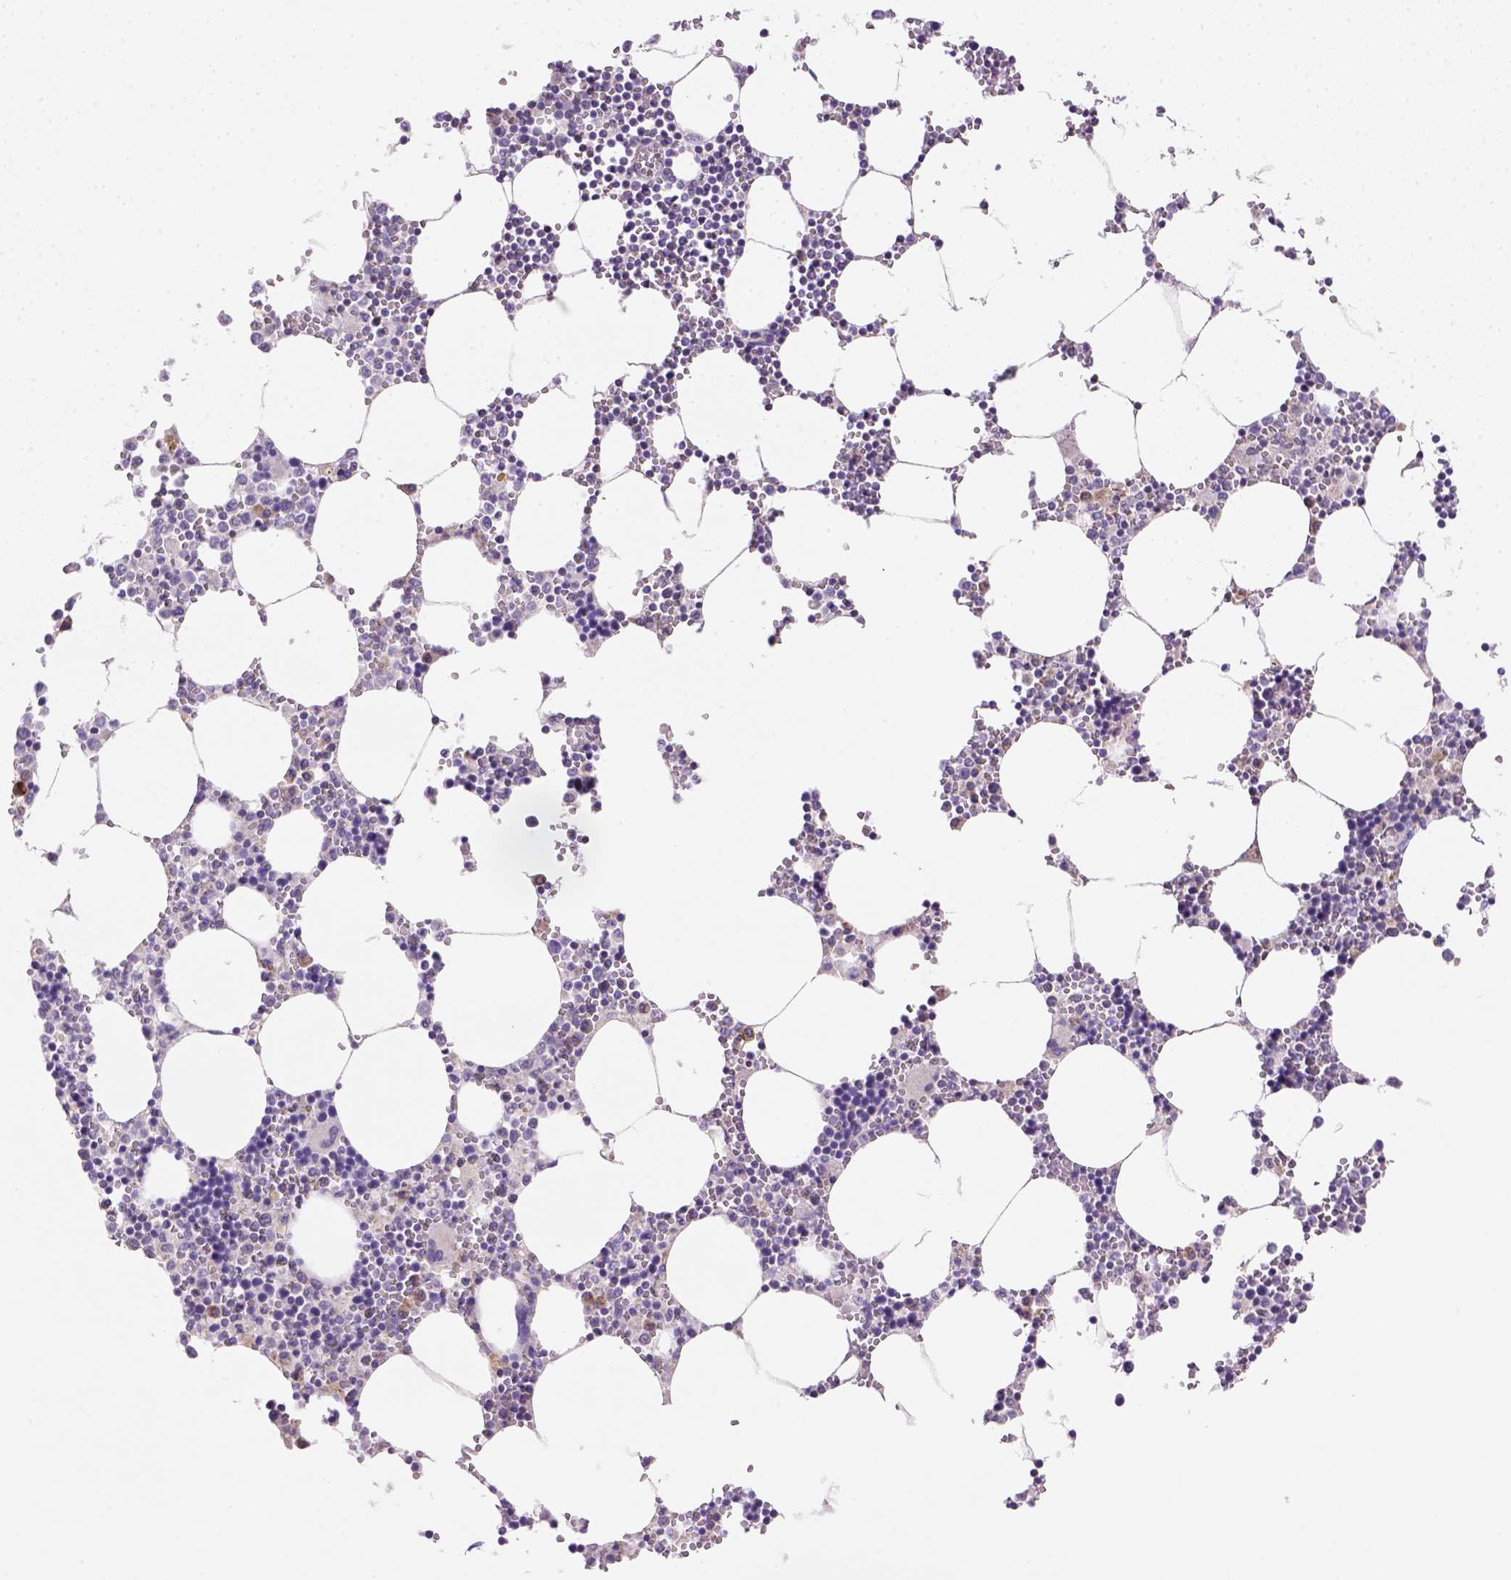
{"staining": {"intensity": "negative", "quantity": "none", "location": "none"}, "tissue": "bone marrow", "cell_type": "Hematopoietic cells", "image_type": "normal", "snomed": [{"axis": "morphology", "description": "Normal tissue, NOS"}, {"axis": "topography", "description": "Bone marrow"}], "caption": "Hematopoietic cells are negative for brown protein staining in normal bone marrow. Nuclei are stained in blue.", "gene": "HTRA1", "patient": {"sex": "male", "age": 54}}